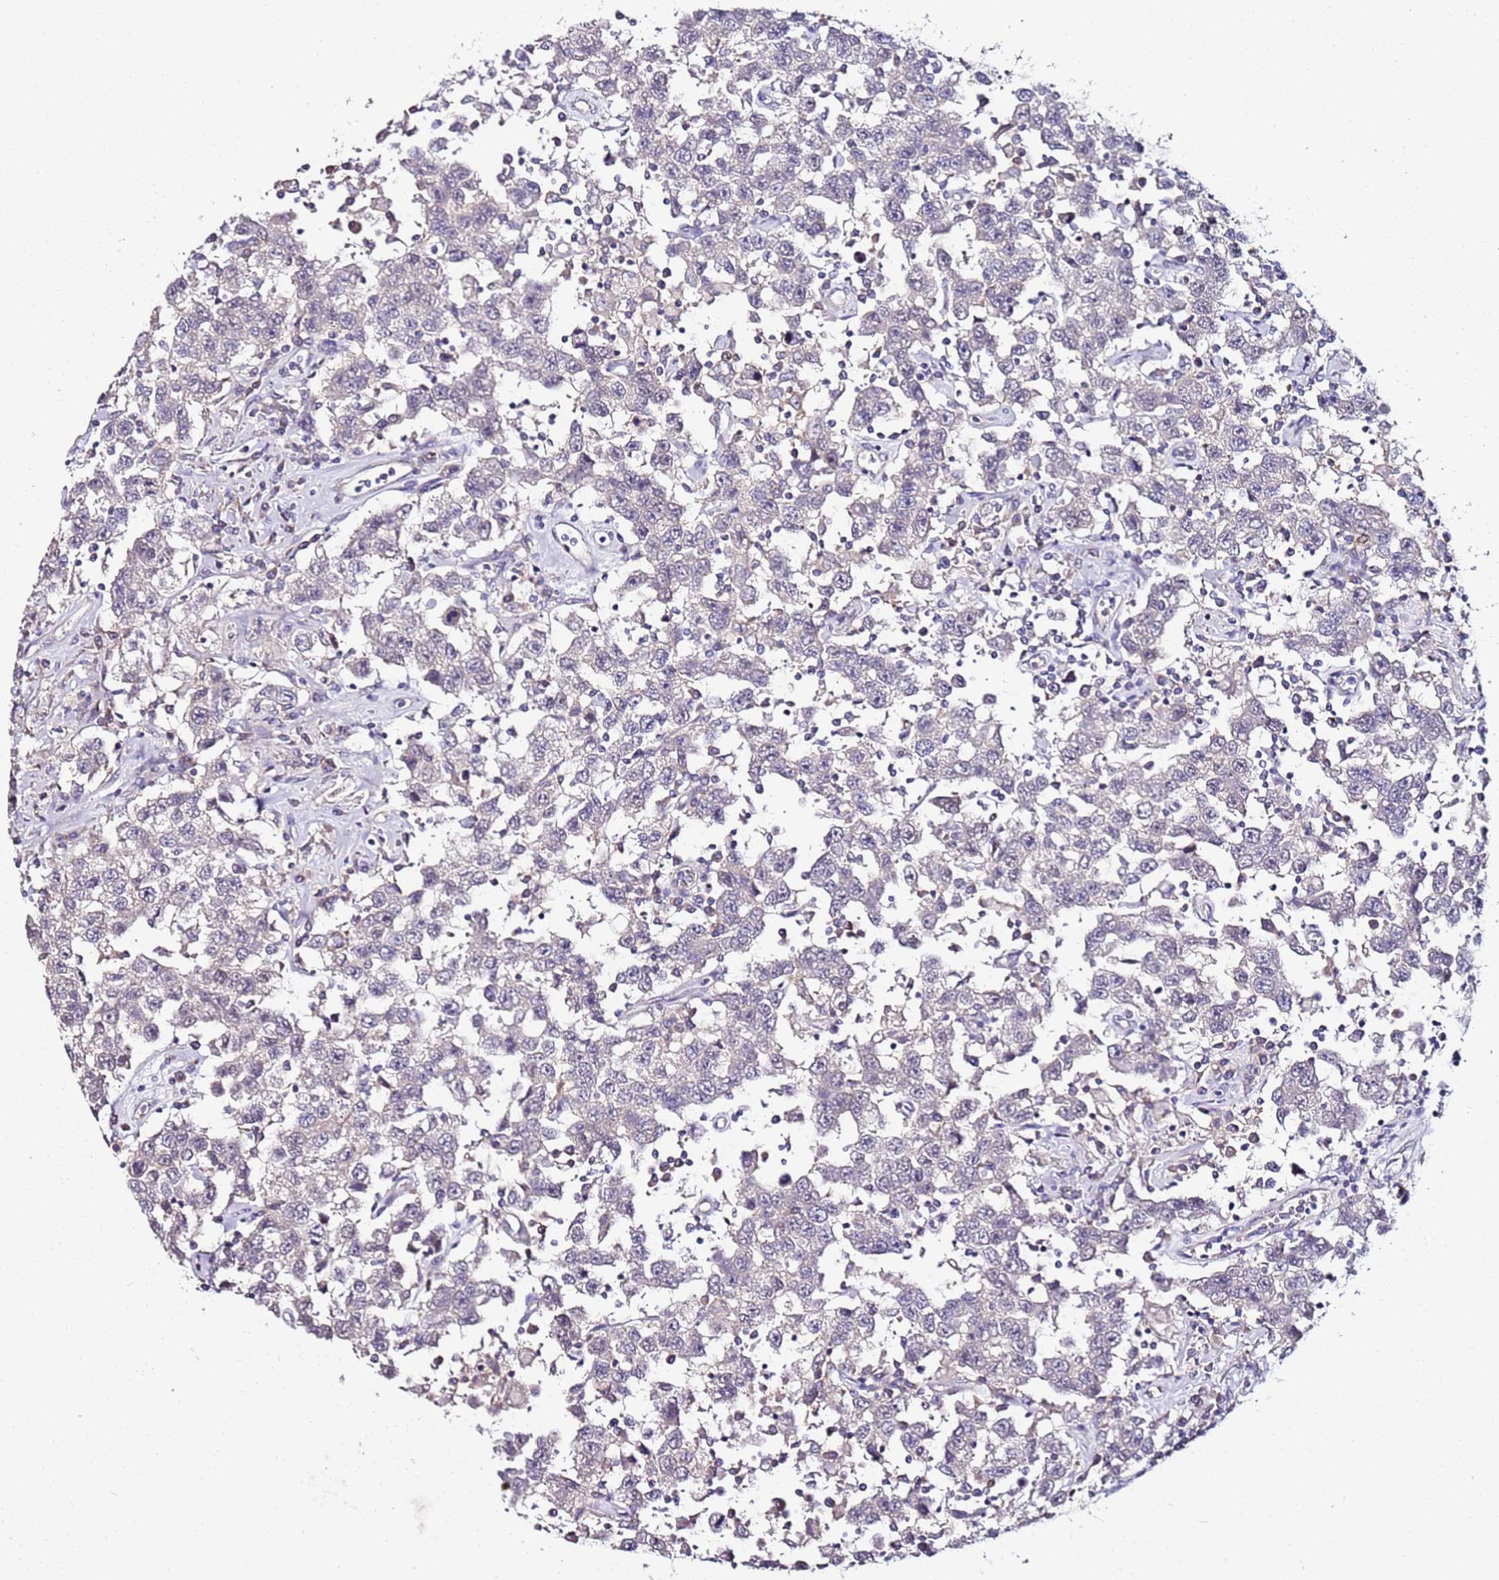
{"staining": {"intensity": "negative", "quantity": "none", "location": "none"}, "tissue": "testis cancer", "cell_type": "Tumor cells", "image_type": "cancer", "snomed": [{"axis": "morphology", "description": "Seminoma, NOS"}, {"axis": "topography", "description": "Testis"}], "caption": "This is an immunohistochemistry image of seminoma (testis). There is no positivity in tumor cells.", "gene": "SRRM5", "patient": {"sex": "male", "age": 41}}